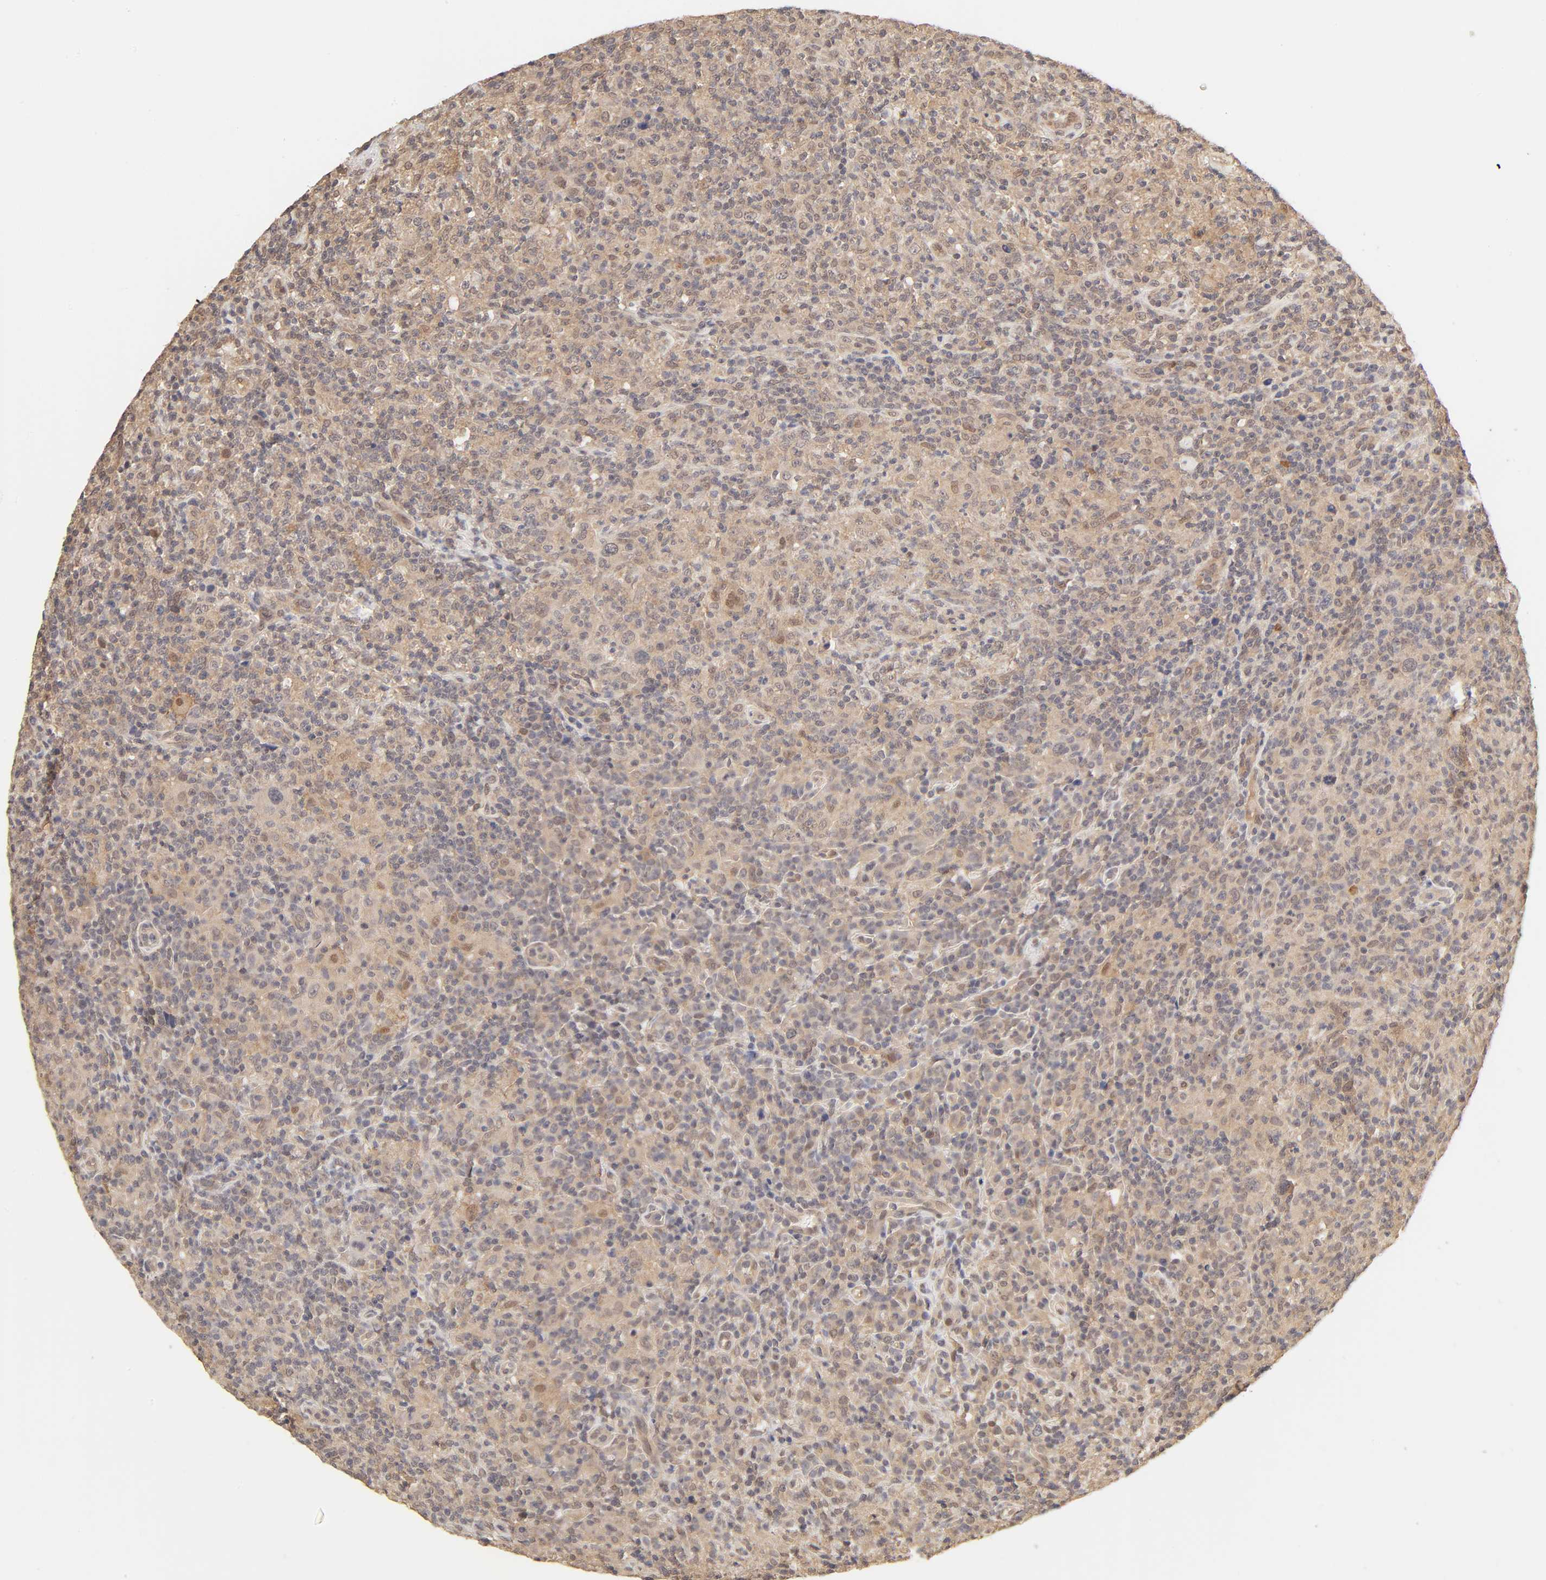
{"staining": {"intensity": "moderate", "quantity": ">75%", "location": "cytoplasmic/membranous"}, "tissue": "lymphoma", "cell_type": "Tumor cells", "image_type": "cancer", "snomed": [{"axis": "morphology", "description": "Hodgkin's disease, NOS"}, {"axis": "topography", "description": "Lymph node"}], "caption": "Protein analysis of lymphoma tissue reveals moderate cytoplasmic/membranous expression in about >75% of tumor cells.", "gene": "MAPK1", "patient": {"sex": "male", "age": 65}}